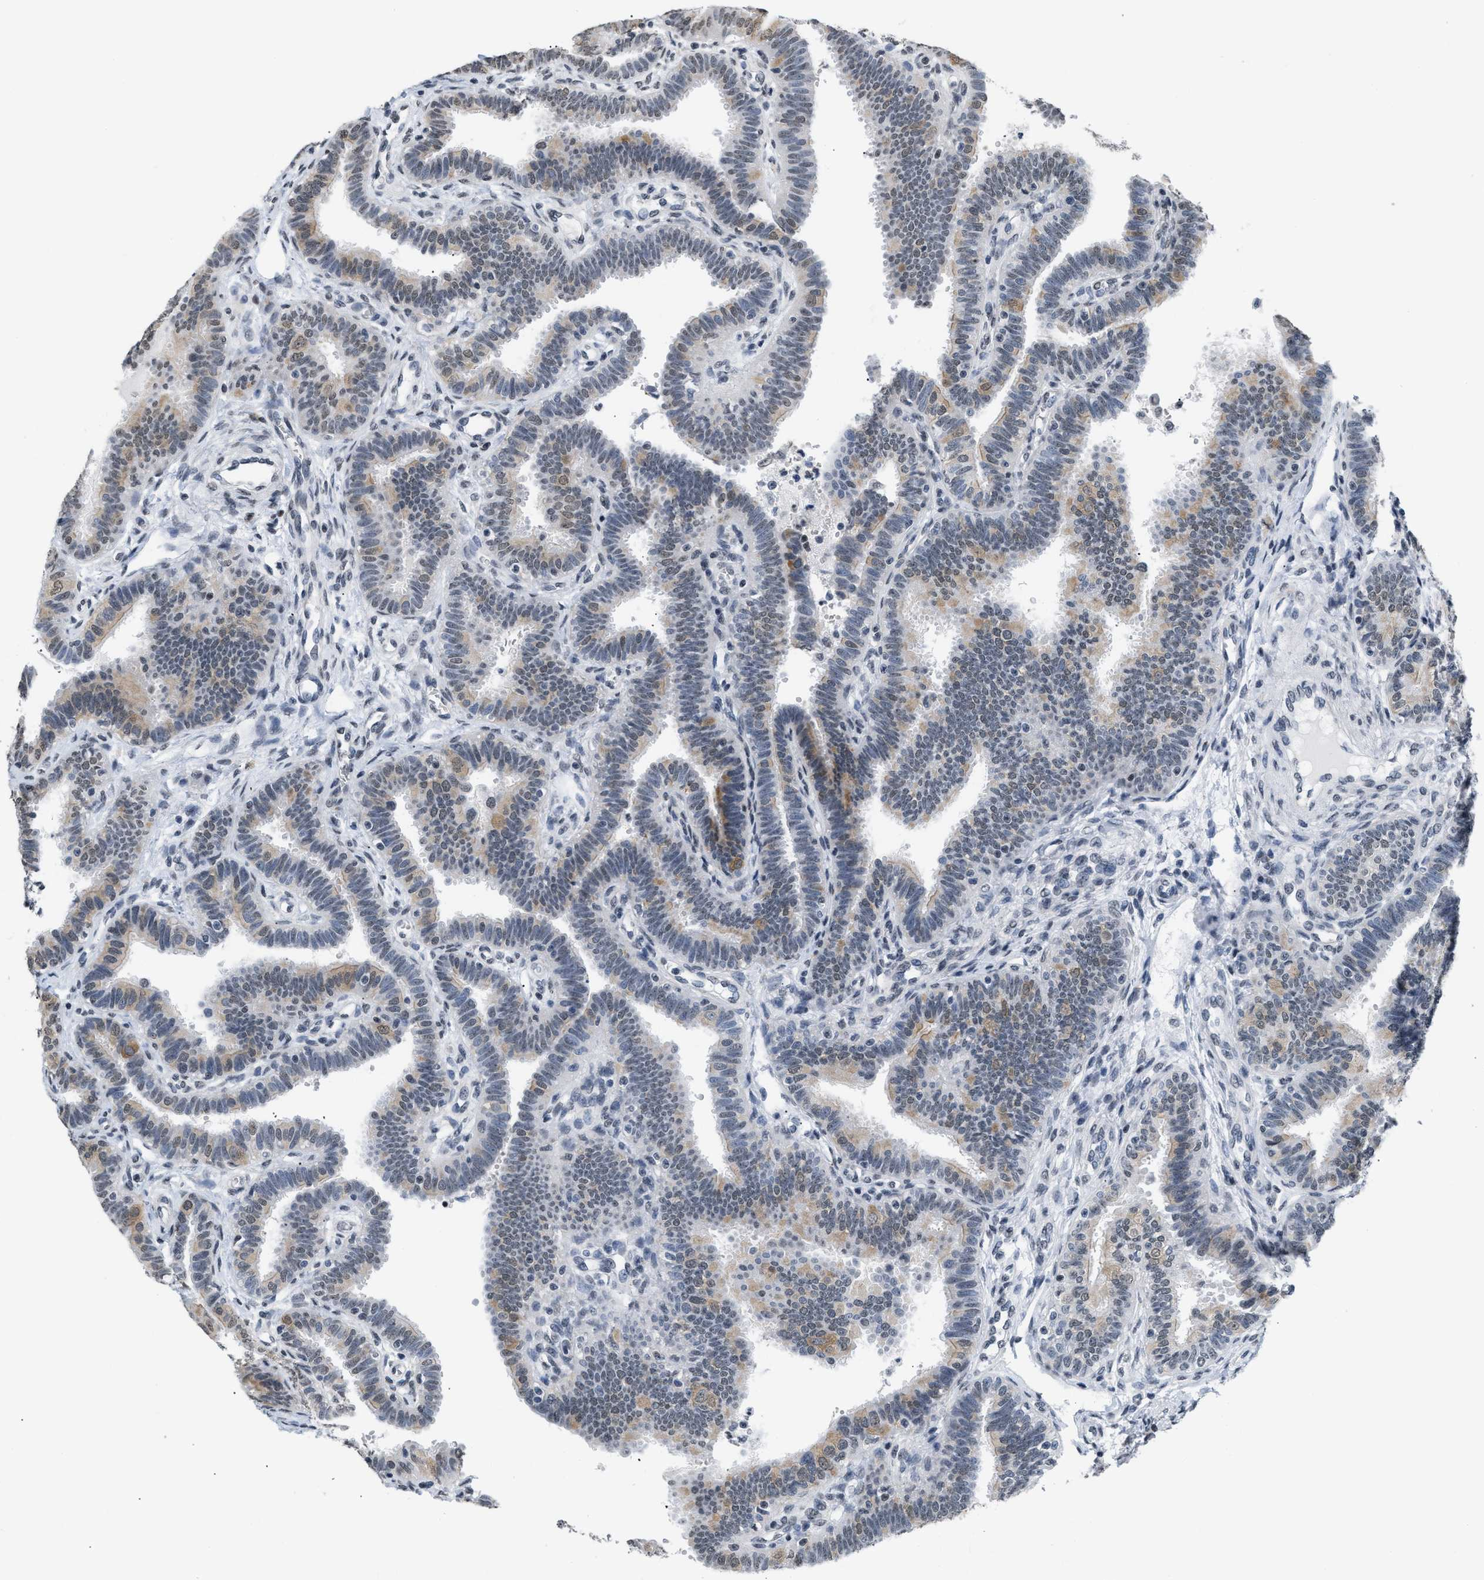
{"staining": {"intensity": "weak", "quantity": "25%-75%", "location": "cytoplasmic/membranous,nuclear"}, "tissue": "fallopian tube", "cell_type": "Glandular cells", "image_type": "normal", "snomed": [{"axis": "morphology", "description": "Normal tissue, NOS"}, {"axis": "topography", "description": "Fallopian tube"}, {"axis": "topography", "description": "Placenta"}], "caption": "This micrograph demonstrates IHC staining of benign fallopian tube, with low weak cytoplasmic/membranous,nuclear positivity in about 25%-75% of glandular cells.", "gene": "RAF1", "patient": {"sex": "female", "age": 34}}